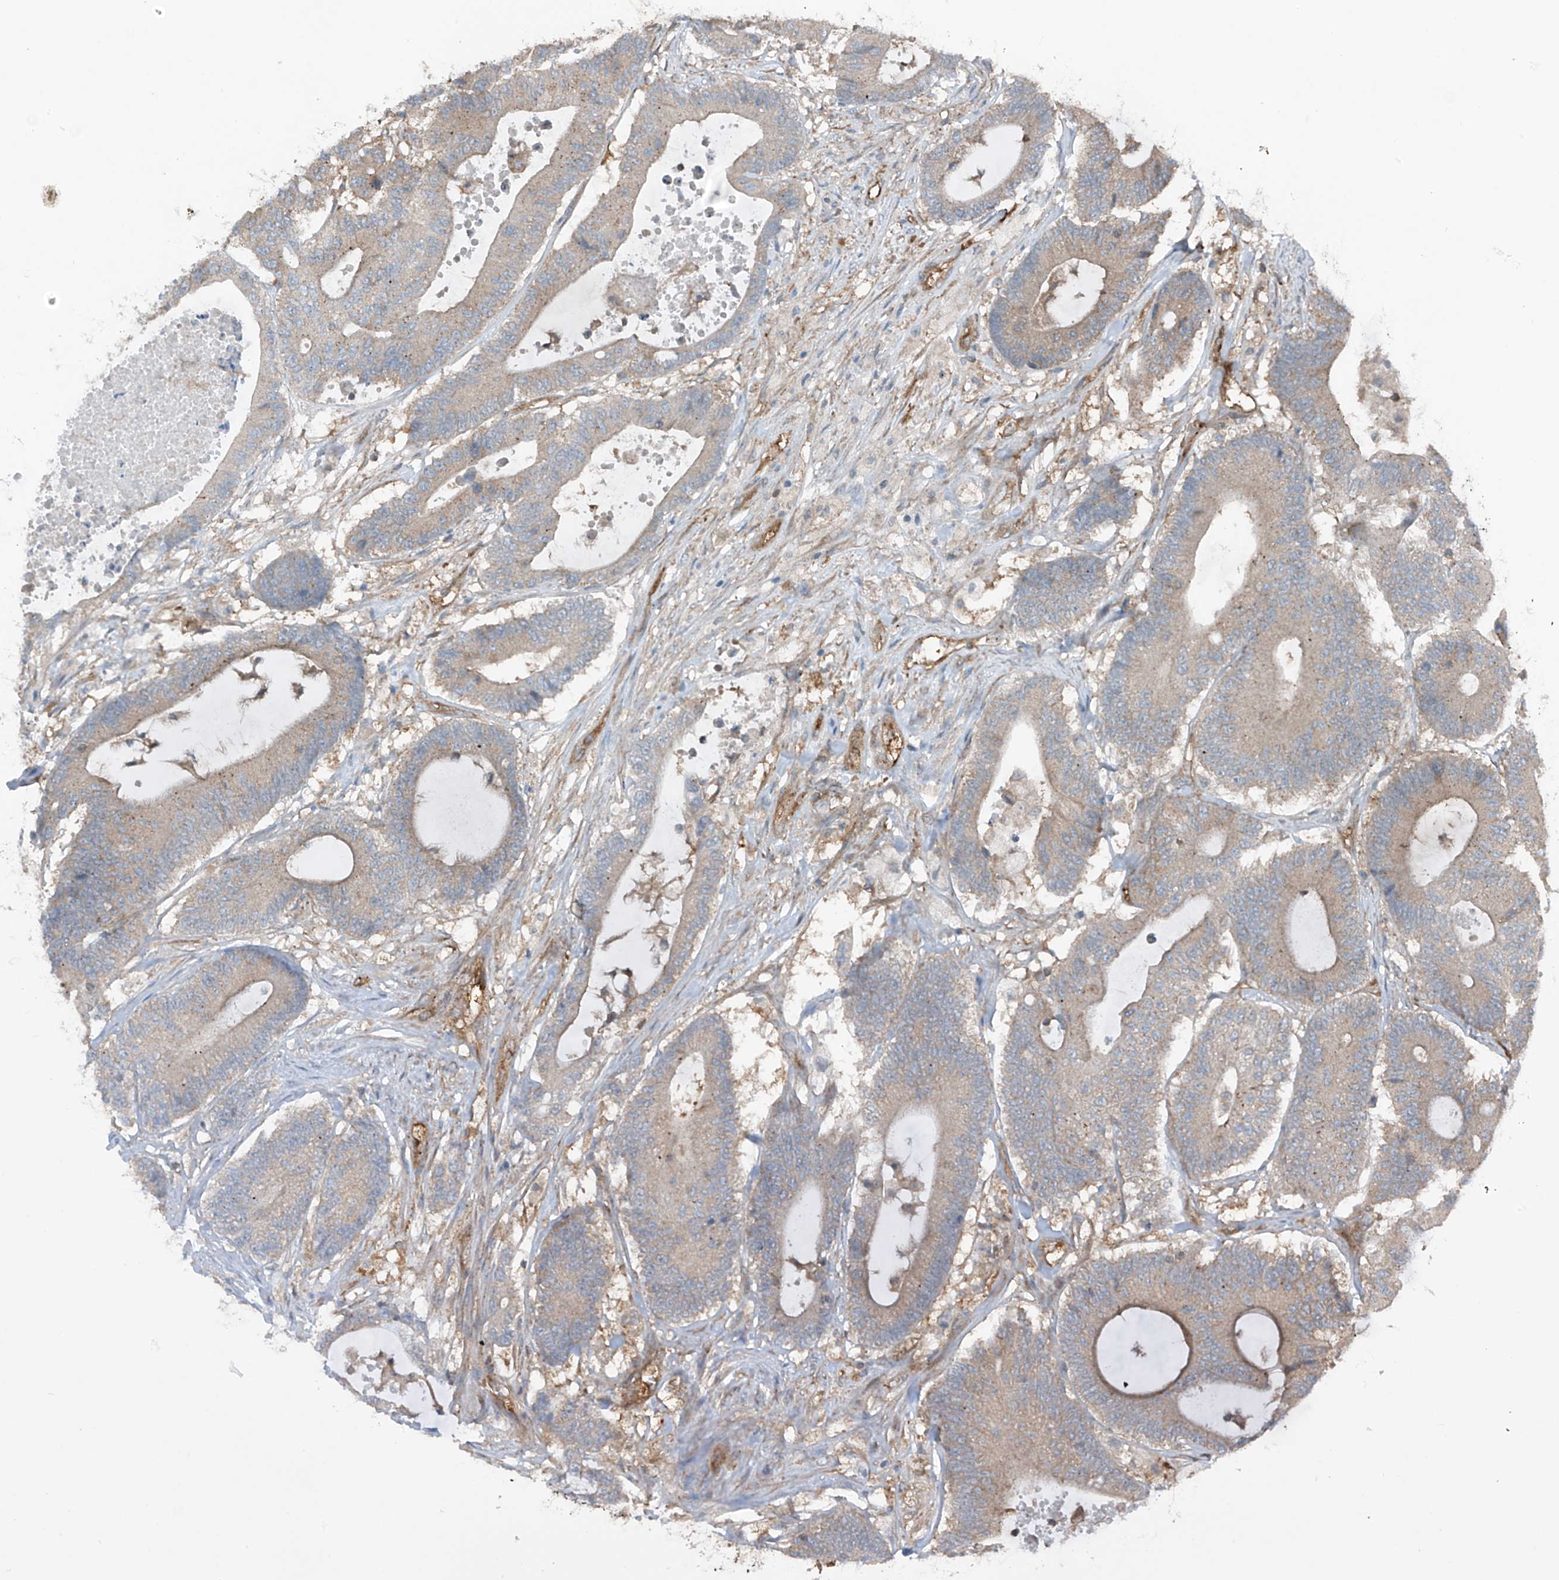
{"staining": {"intensity": "weak", "quantity": "25%-75%", "location": "cytoplasmic/membranous"}, "tissue": "colorectal cancer", "cell_type": "Tumor cells", "image_type": "cancer", "snomed": [{"axis": "morphology", "description": "Adenocarcinoma, NOS"}, {"axis": "topography", "description": "Colon"}], "caption": "DAB (3,3'-diaminobenzidine) immunohistochemical staining of colorectal cancer (adenocarcinoma) reveals weak cytoplasmic/membranous protein positivity in approximately 25%-75% of tumor cells.", "gene": "TXNDC9", "patient": {"sex": "female", "age": 84}}